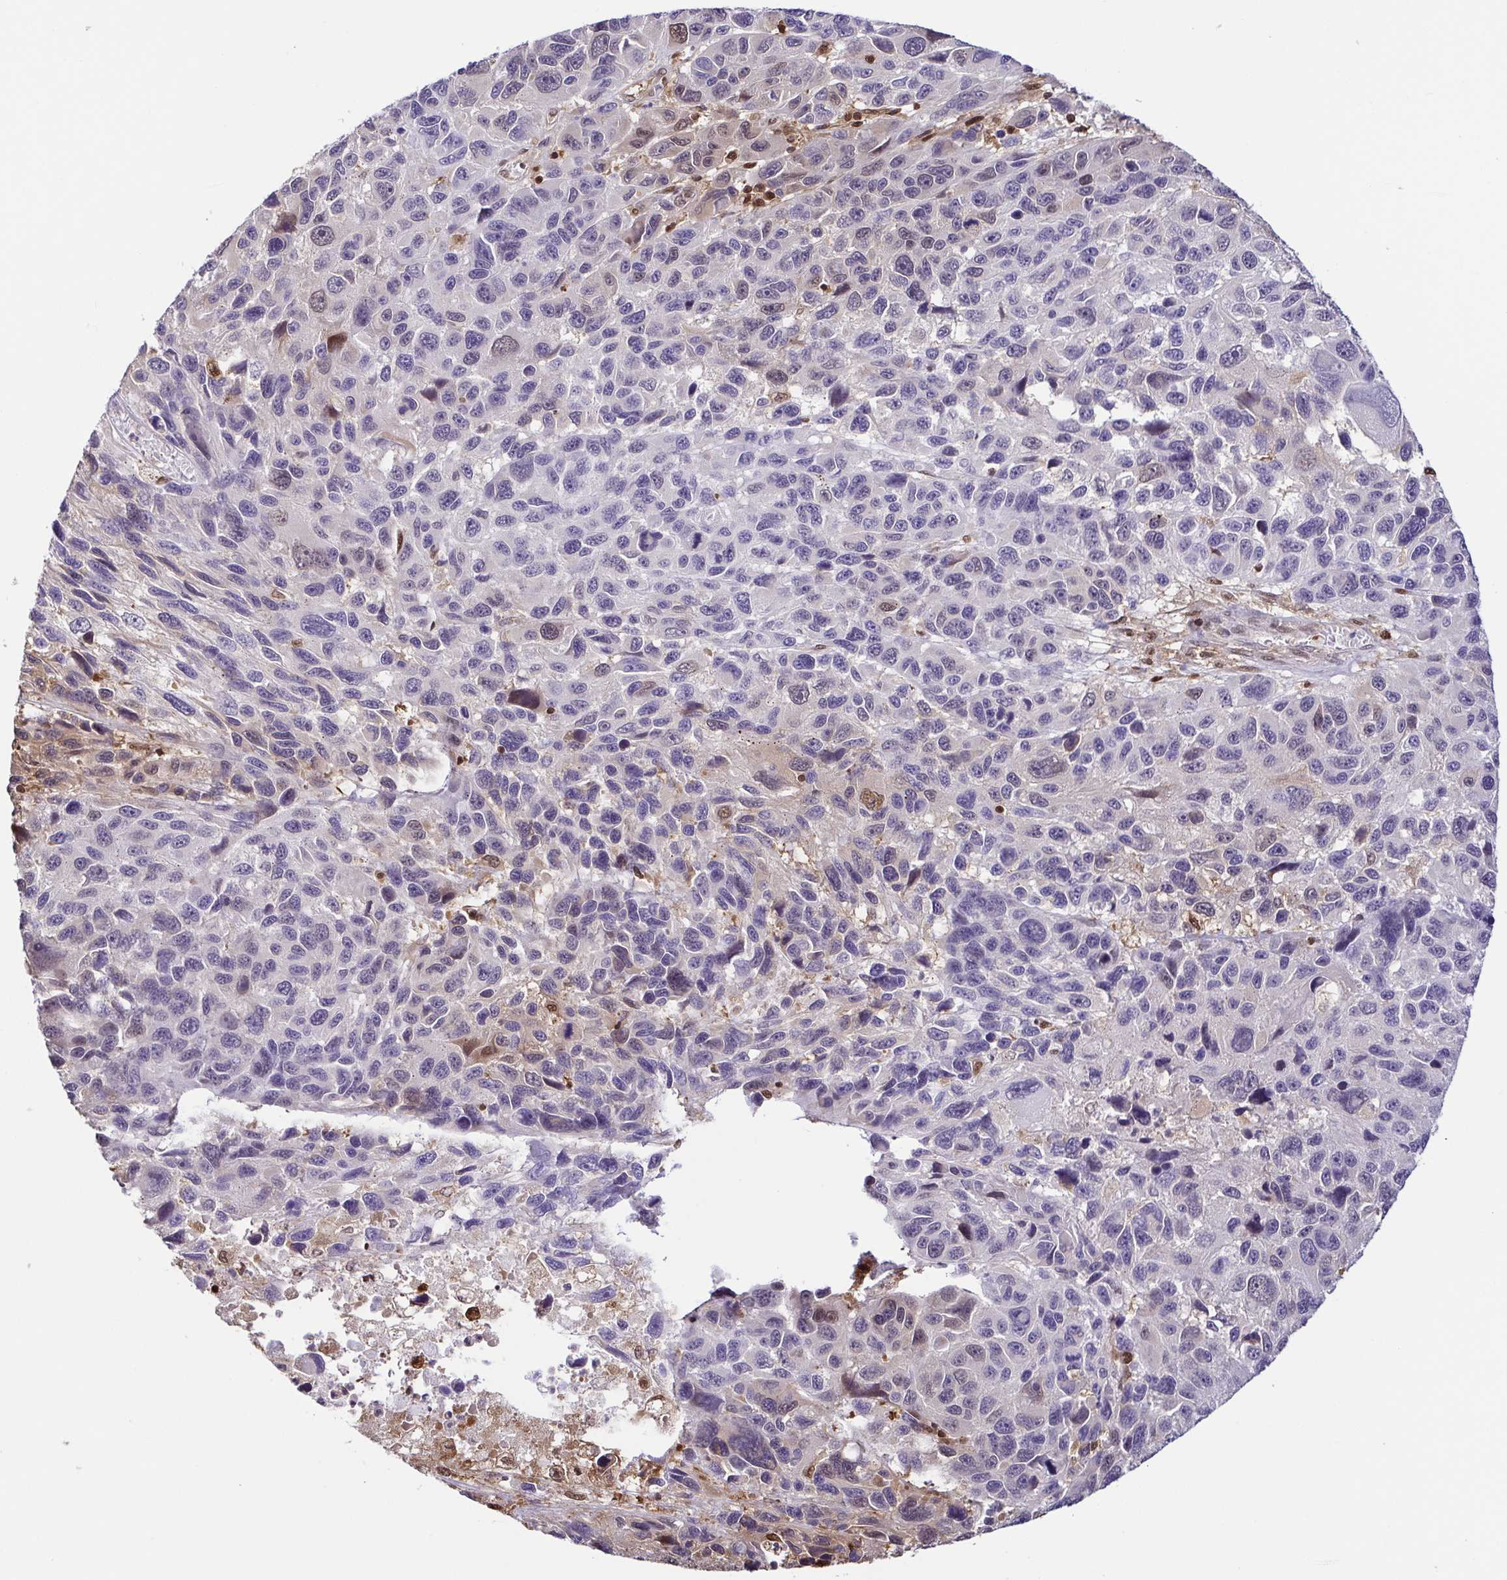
{"staining": {"intensity": "weak", "quantity": "<25%", "location": "nuclear"}, "tissue": "melanoma", "cell_type": "Tumor cells", "image_type": "cancer", "snomed": [{"axis": "morphology", "description": "Malignant melanoma, NOS"}, {"axis": "topography", "description": "Skin"}], "caption": "A micrograph of human melanoma is negative for staining in tumor cells. (IHC, brightfield microscopy, high magnification).", "gene": "PSMB9", "patient": {"sex": "male", "age": 53}}